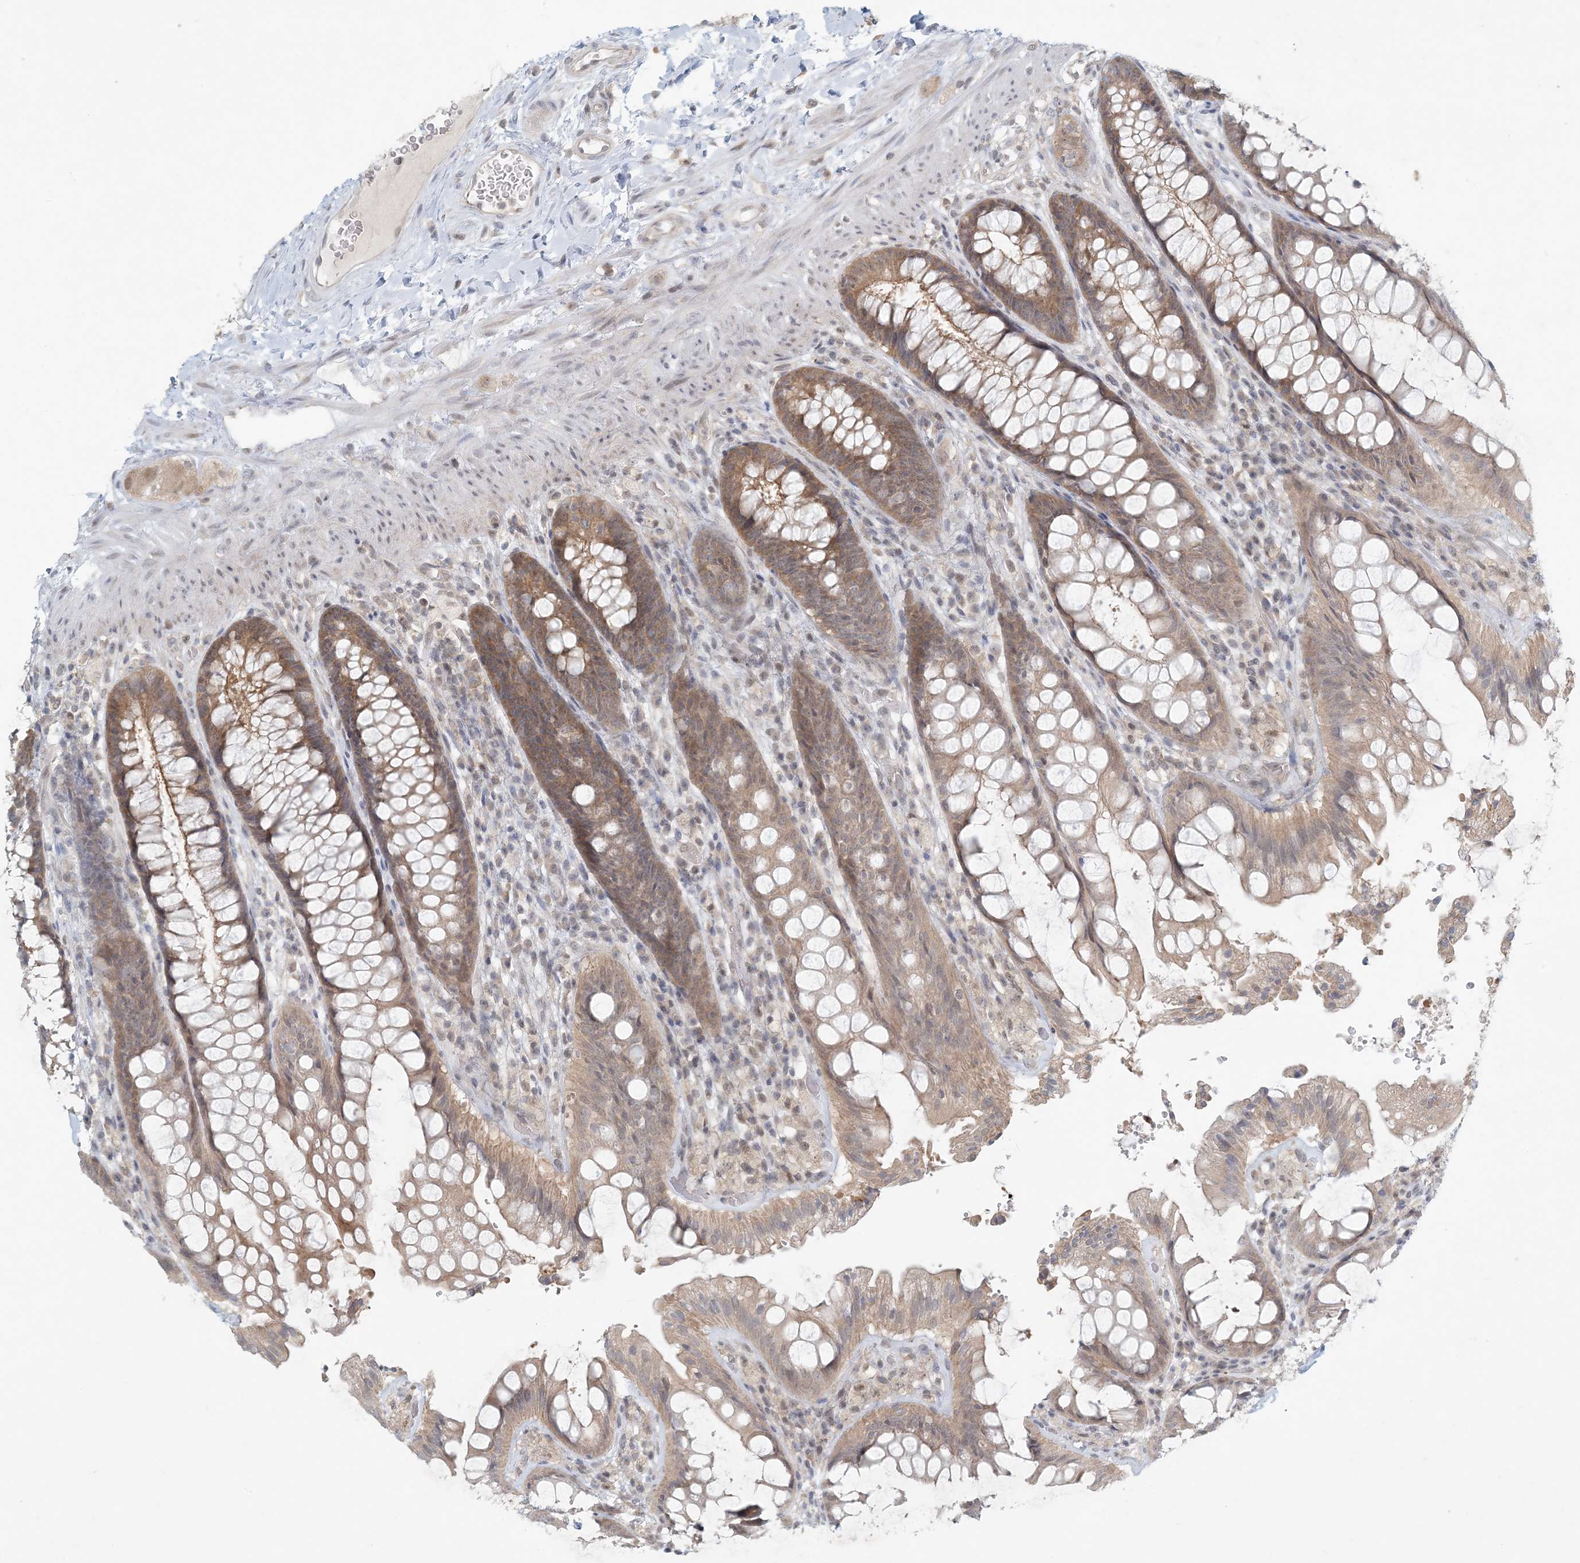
{"staining": {"intensity": "moderate", "quantity": ">75%", "location": "cytoplasmic/membranous"}, "tissue": "rectum", "cell_type": "Glandular cells", "image_type": "normal", "snomed": [{"axis": "morphology", "description": "Normal tissue, NOS"}, {"axis": "topography", "description": "Rectum"}], "caption": "This histopathology image reveals immunohistochemistry staining of unremarkable rectum, with medium moderate cytoplasmic/membranous expression in approximately >75% of glandular cells.", "gene": "OBI1", "patient": {"sex": "female", "age": 46}}